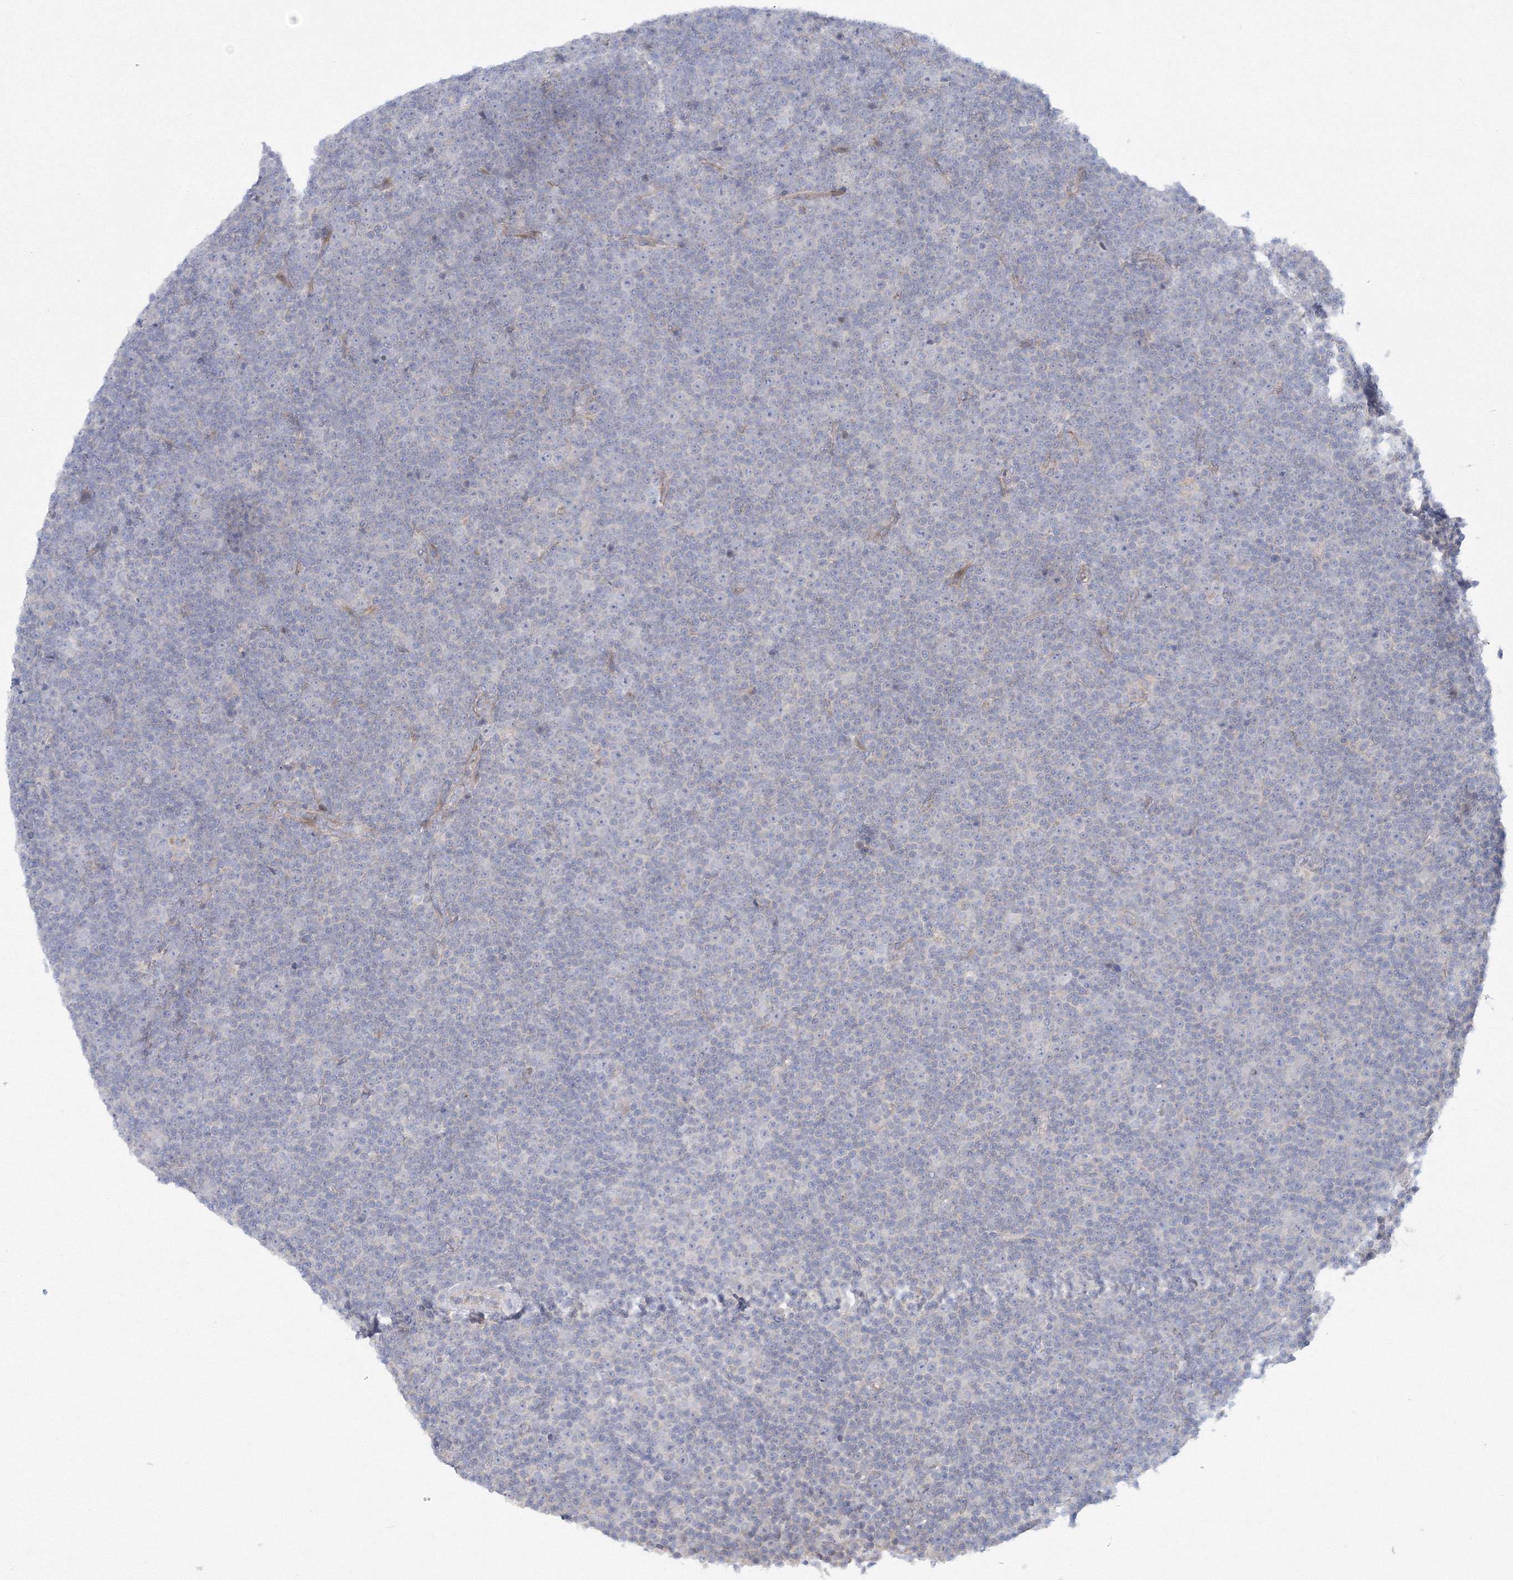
{"staining": {"intensity": "negative", "quantity": "none", "location": "none"}, "tissue": "lymphoma", "cell_type": "Tumor cells", "image_type": "cancer", "snomed": [{"axis": "morphology", "description": "Malignant lymphoma, non-Hodgkin's type, Low grade"}, {"axis": "topography", "description": "Lymph node"}], "caption": "This is a photomicrograph of IHC staining of low-grade malignant lymphoma, non-Hodgkin's type, which shows no positivity in tumor cells.", "gene": "WDR49", "patient": {"sex": "female", "age": 67}}